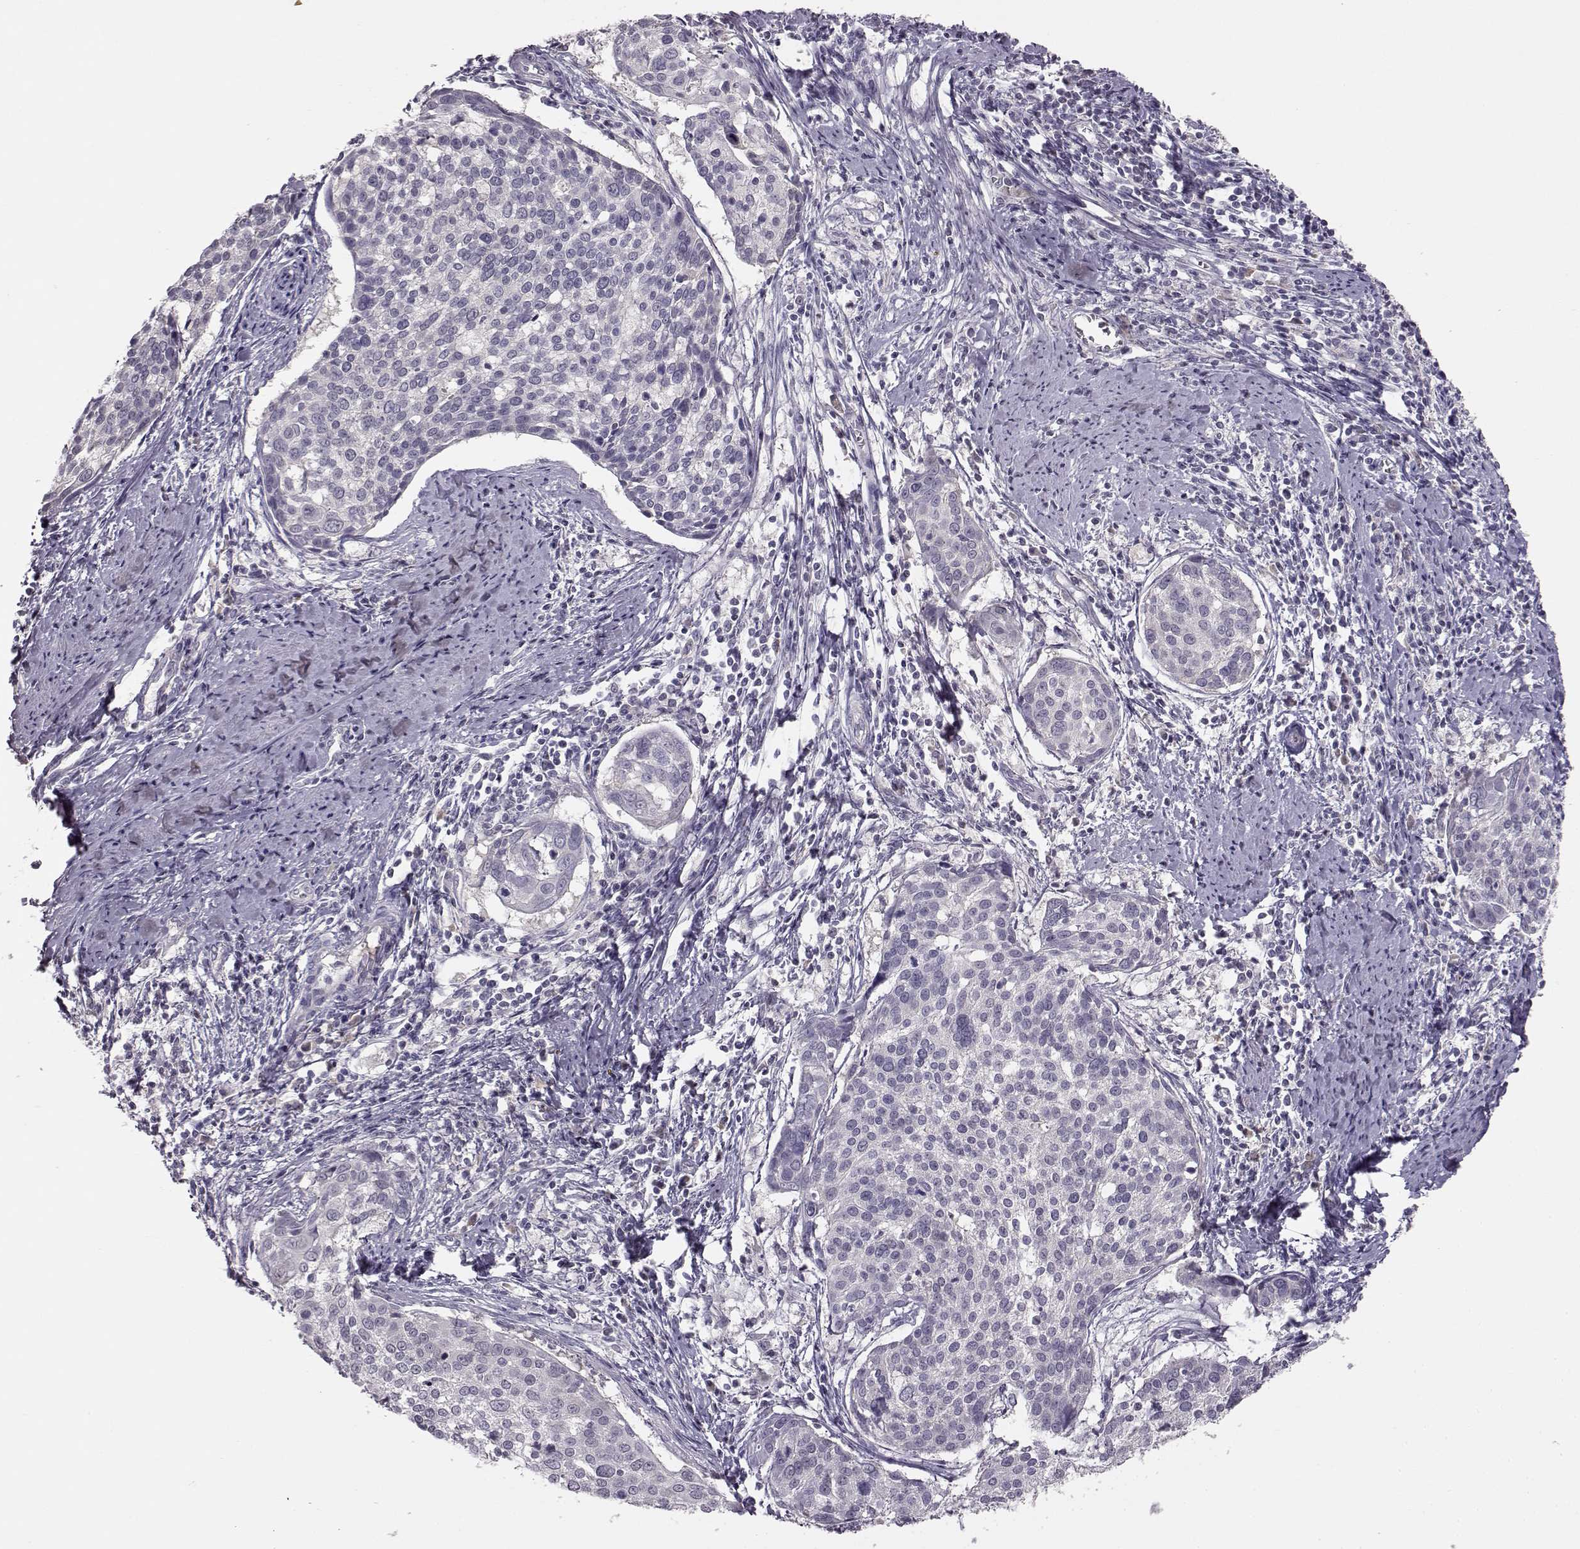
{"staining": {"intensity": "negative", "quantity": "none", "location": "none"}, "tissue": "cervical cancer", "cell_type": "Tumor cells", "image_type": "cancer", "snomed": [{"axis": "morphology", "description": "Squamous cell carcinoma, NOS"}, {"axis": "topography", "description": "Cervix"}], "caption": "IHC micrograph of neoplastic tissue: squamous cell carcinoma (cervical) stained with DAB displays no significant protein positivity in tumor cells. The staining is performed using DAB (3,3'-diaminobenzidine) brown chromogen with nuclei counter-stained in using hematoxylin.", "gene": "BFSP2", "patient": {"sex": "female", "age": 39}}